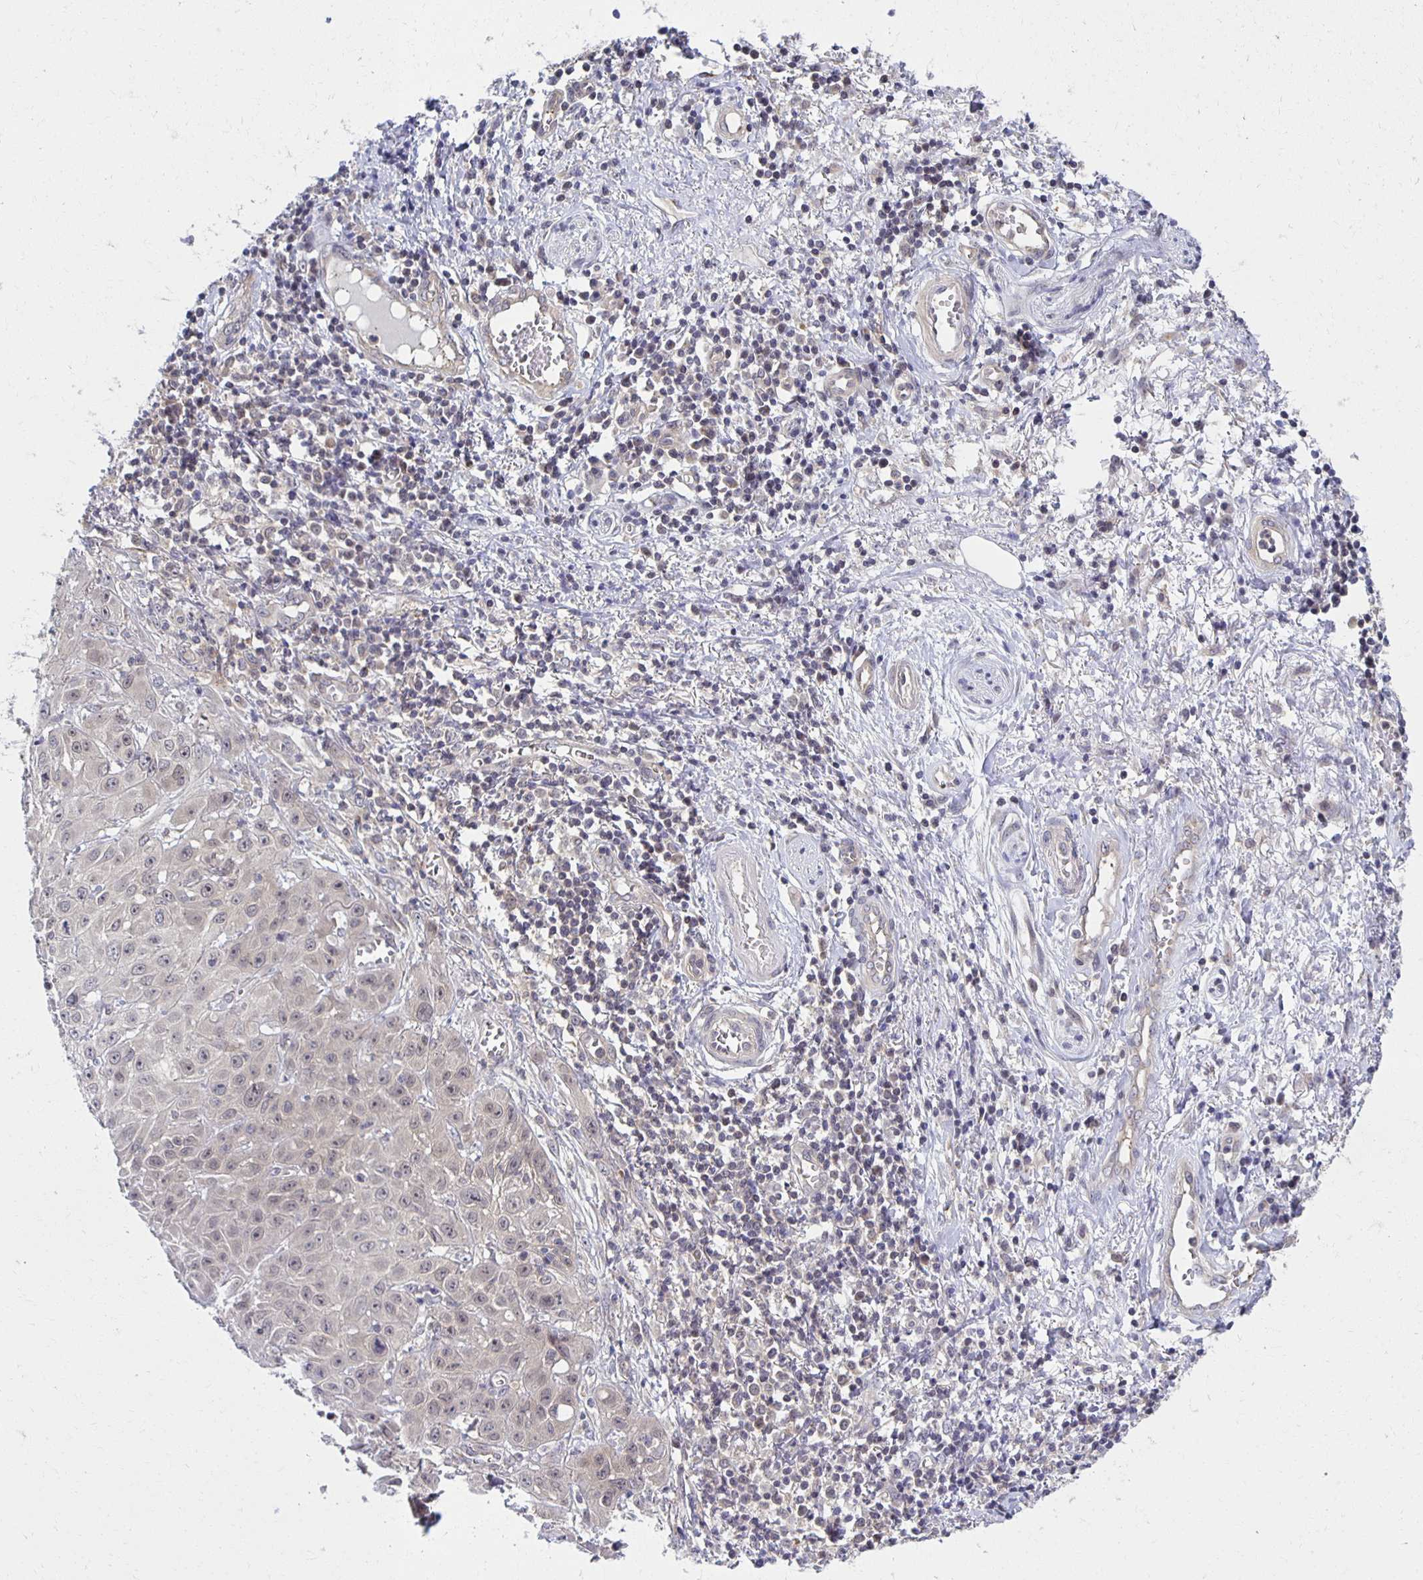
{"staining": {"intensity": "negative", "quantity": "none", "location": "none"}, "tissue": "skin cancer", "cell_type": "Tumor cells", "image_type": "cancer", "snomed": [{"axis": "morphology", "description": "Squamous cell carcinoma, NOS"}, {"axis": "topography", "description": "Skin"}, {"axis": "topography", "description": "Vulva"}], "caption": "Immunohistochemical staining of skin squamous cell carcinoma demonstrates no significant positivity in tumor cells.", "gene": "MIEN1", "patient": {"sex": "female", "age": 71}}